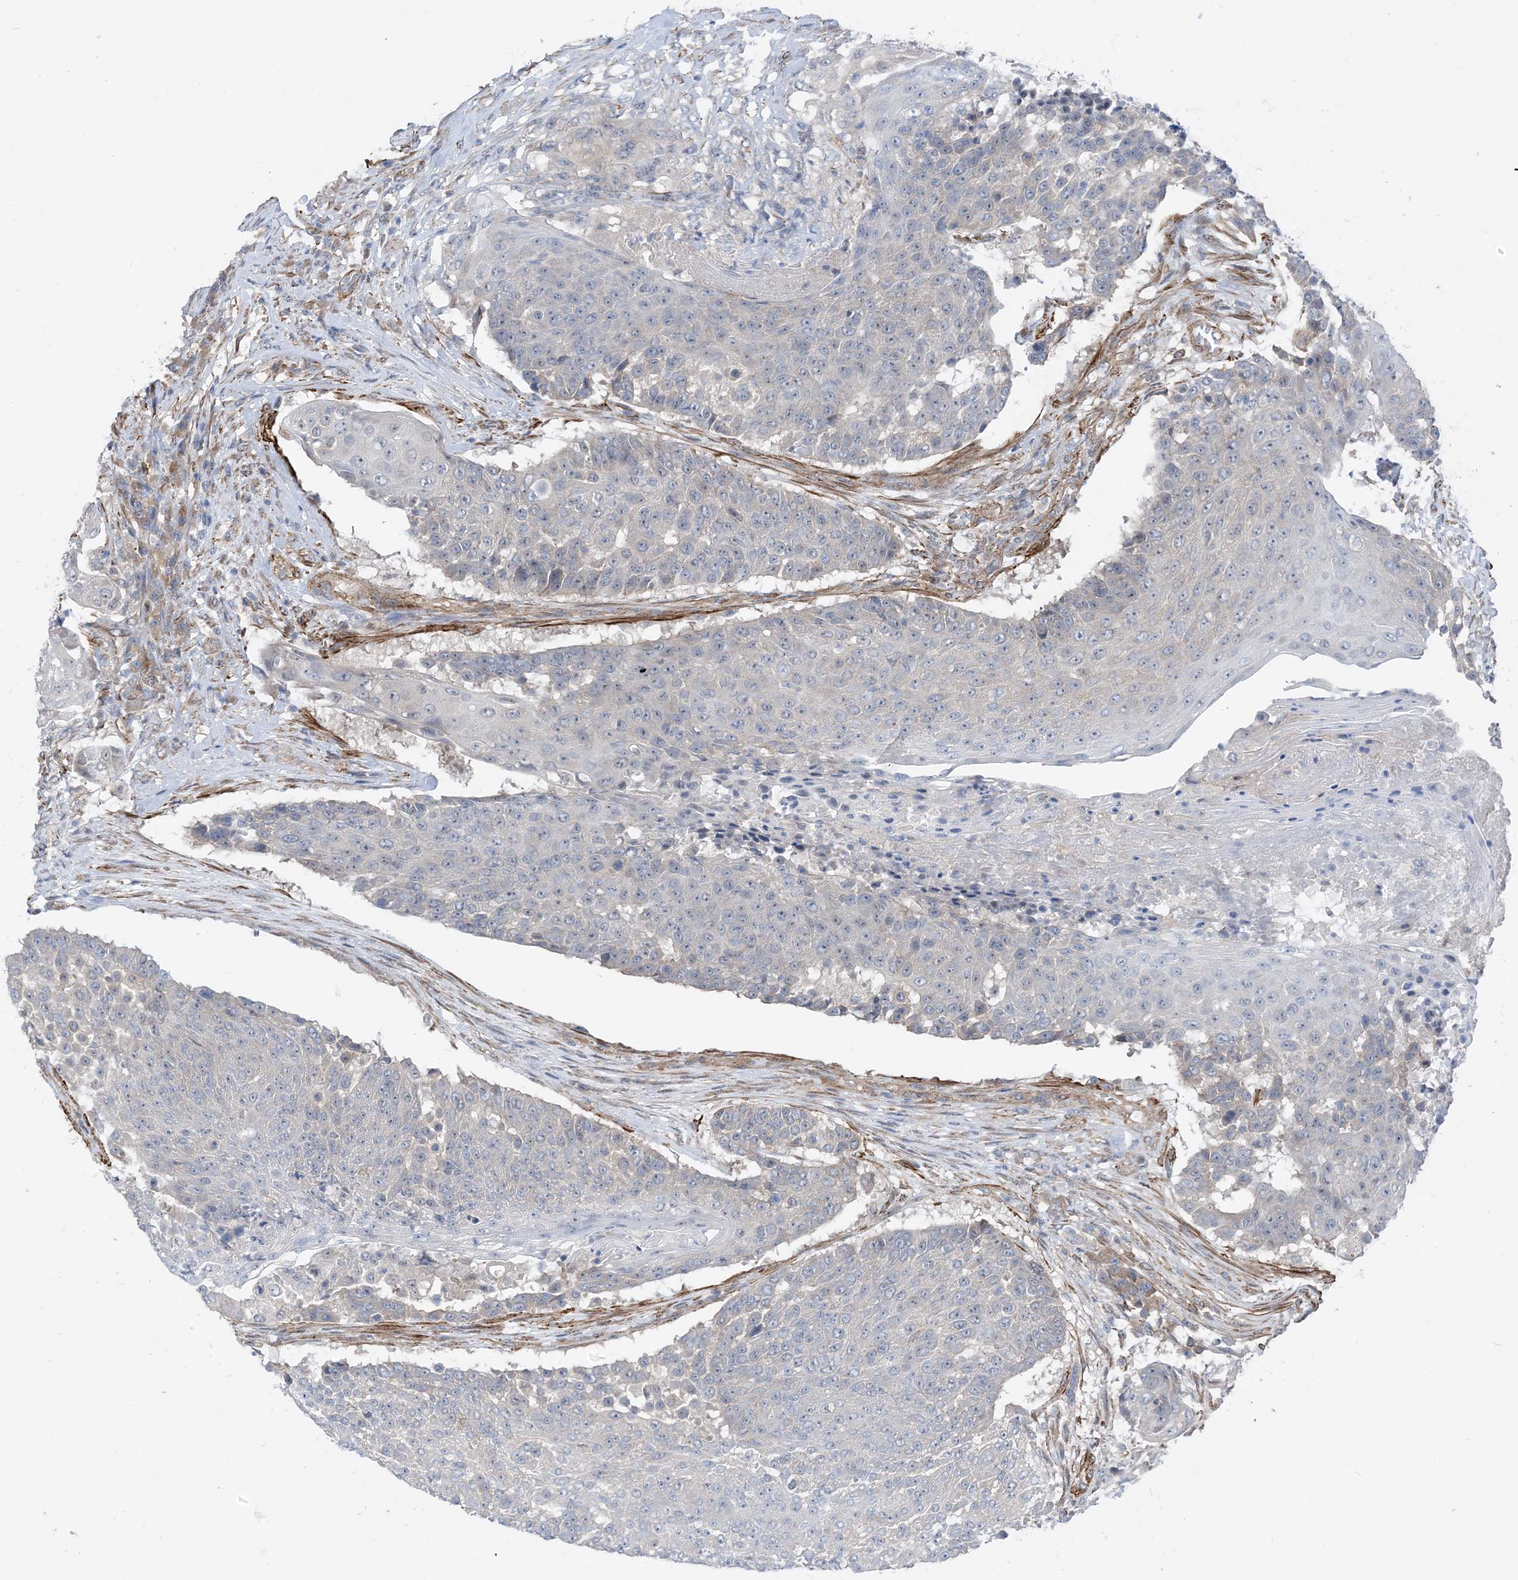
{"staining": {"intensity": "negative", "quantity": "none", "location": "none"}, "tissue": "urothelial cancer", "cell_type": "Tumor cells", "image_type": "cancer", "snomed": [{"axis": "morphology", "description": "Urothelial carcinoma, High grade"}, {"axis": "topography", "description": "Urinary bladder"}], "caption": "Urothelial cancer was stained to show a protein in brown. There is no significant staining in tumor cells. The staining was performed using DAB (3,3'-diaminobenzidine) to visualize the protein expression in brown, while the nuclei were stained in blue with hematoxylin (Magnification: 20x).", "gene": "PLEKHA3", "patient": {"sex": "female", "age": 63}}